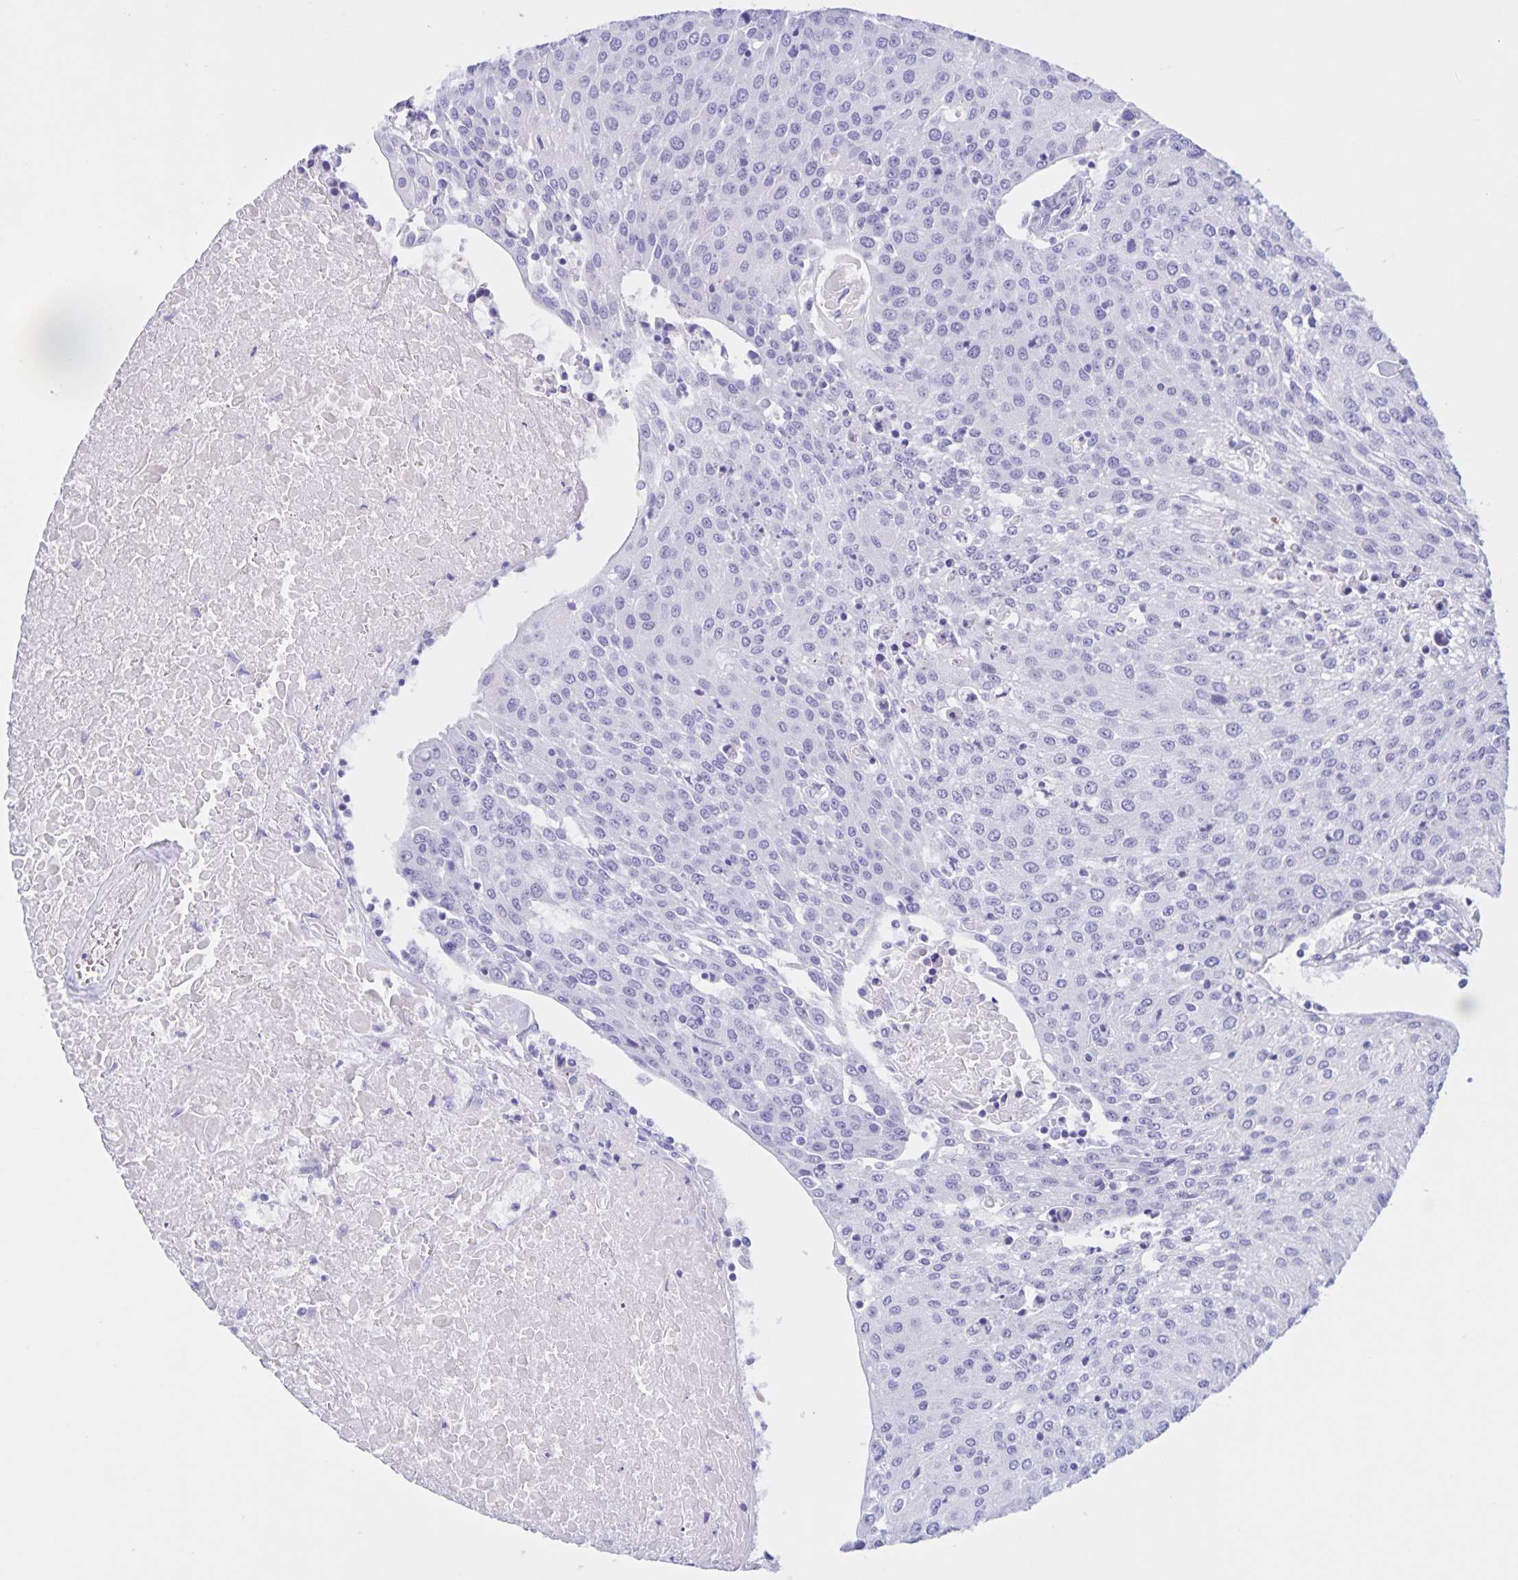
{"staining": {"intensity": "negative", "quantity": "none", "location": "none"}, "tissue": "urothelial cancer", "cell_type": "Tumor cells", "image_type": "cancer", "snomed": [{"axis": "morphology", "description": "Urothelial carcinoma, High grade"}, {"axis": "topography", "description": "Urinary bladder"}], "caption": "High magnification brightfield microscopy of high-grade urothelial carcinoma stained with DAB (3,3'-diaminobenzidine) (brown) and counterstained with hematoxylin (blue): tumor cells show no significant expression.", "gene": "CATSPER4", "patient": {"sex": "female", "age": 85}}